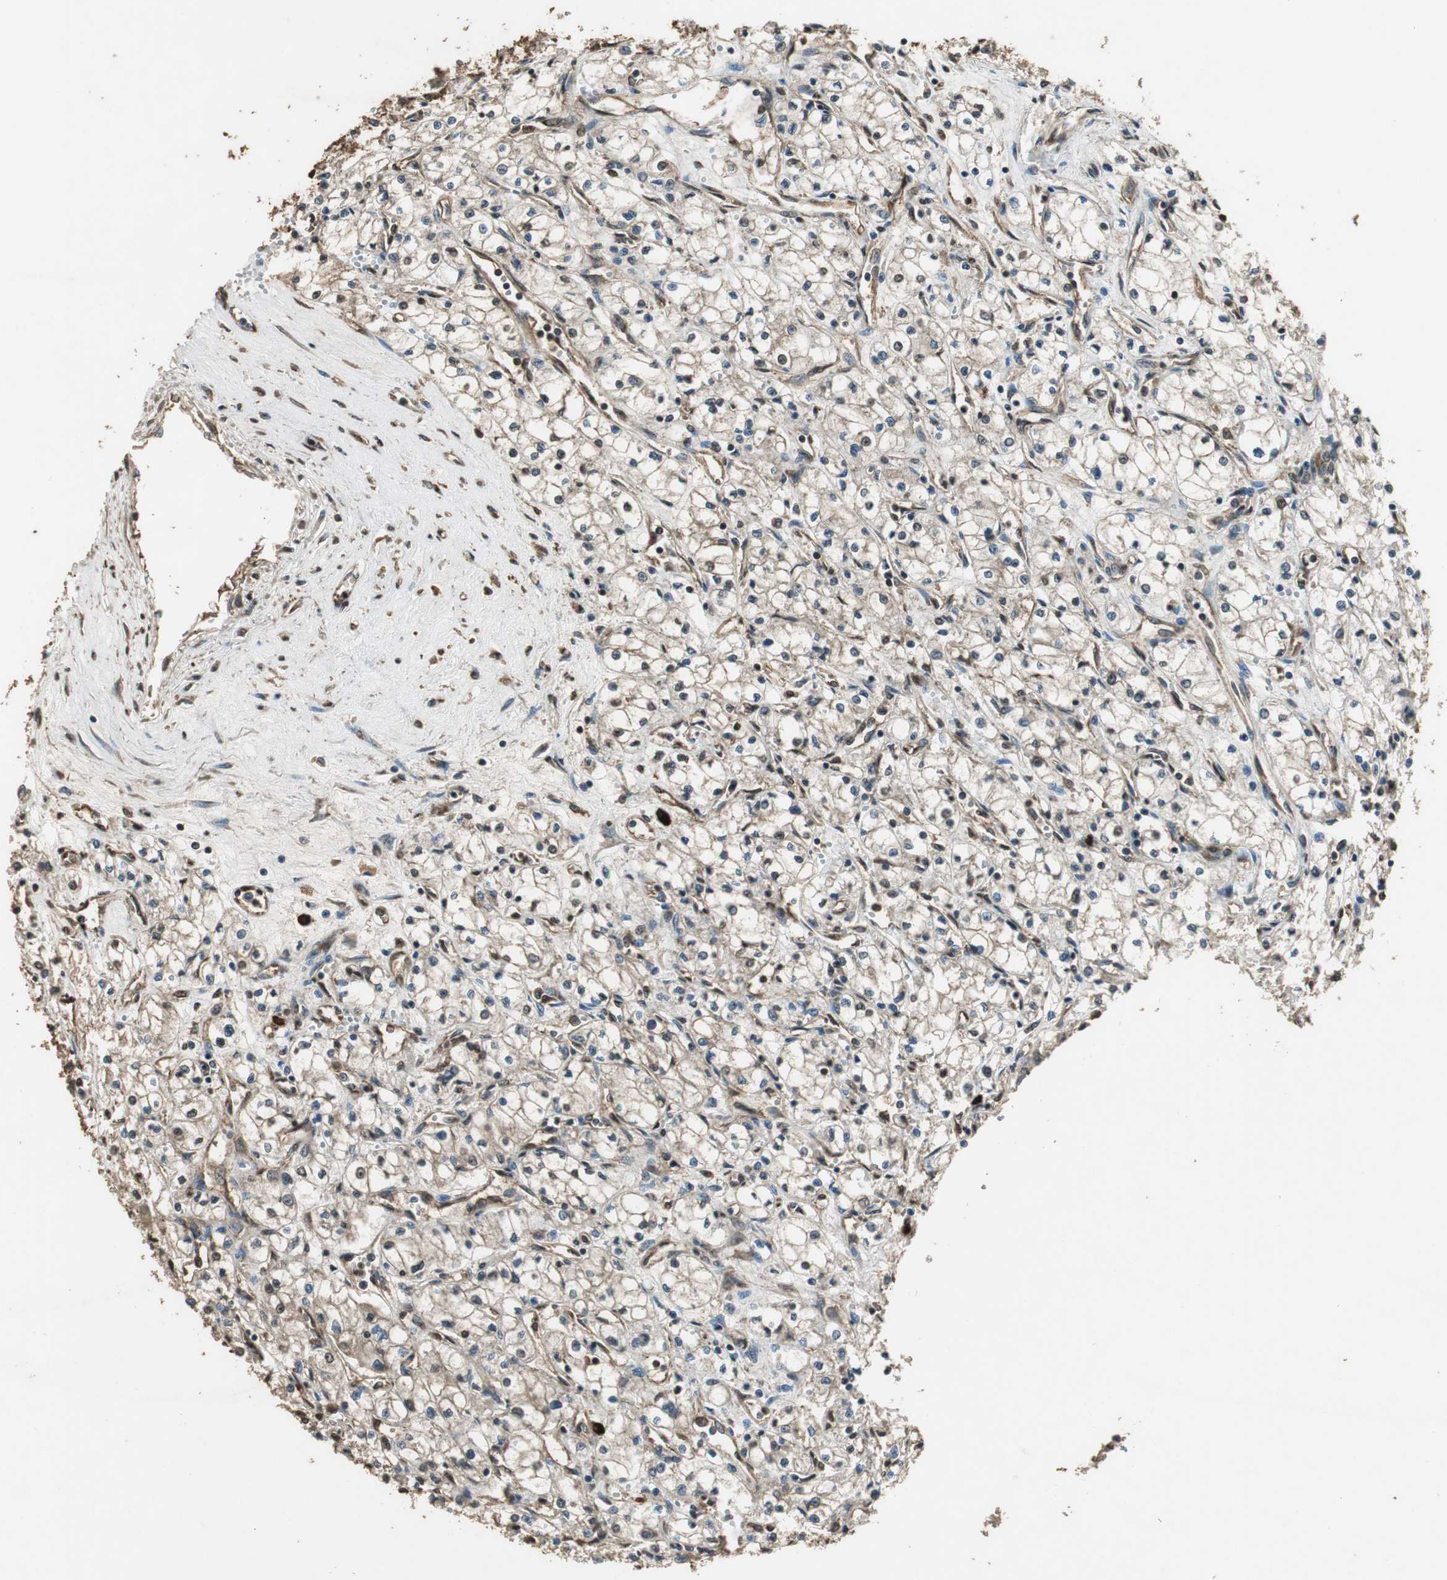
{"staining": {"intensity": "moderate", "quantity": "25%-75%", "location": "cytoplasmic/membranous,nuclear"}, "tissue": "renal cancer", "cell_type": "Tumor cells", "image_type": "cancer", "snomed": [{"axis": "morphology", "description": "Normal tissue, NOS"}, {"axis": "morphology", "description": "Adenocarcinoma, NOS"}, {"axis": "topography", "description": "Kidney"}], "caption": "Renal adenocarcinoma tissue demonstrates moderate cytoplasmic/membranous and nuclear expression in about 25%-75% of tumor cells, visualized by immunohistochemistry.", "gene": "PPP1R13B", "patient": {"sex": "male", "age": 59}}